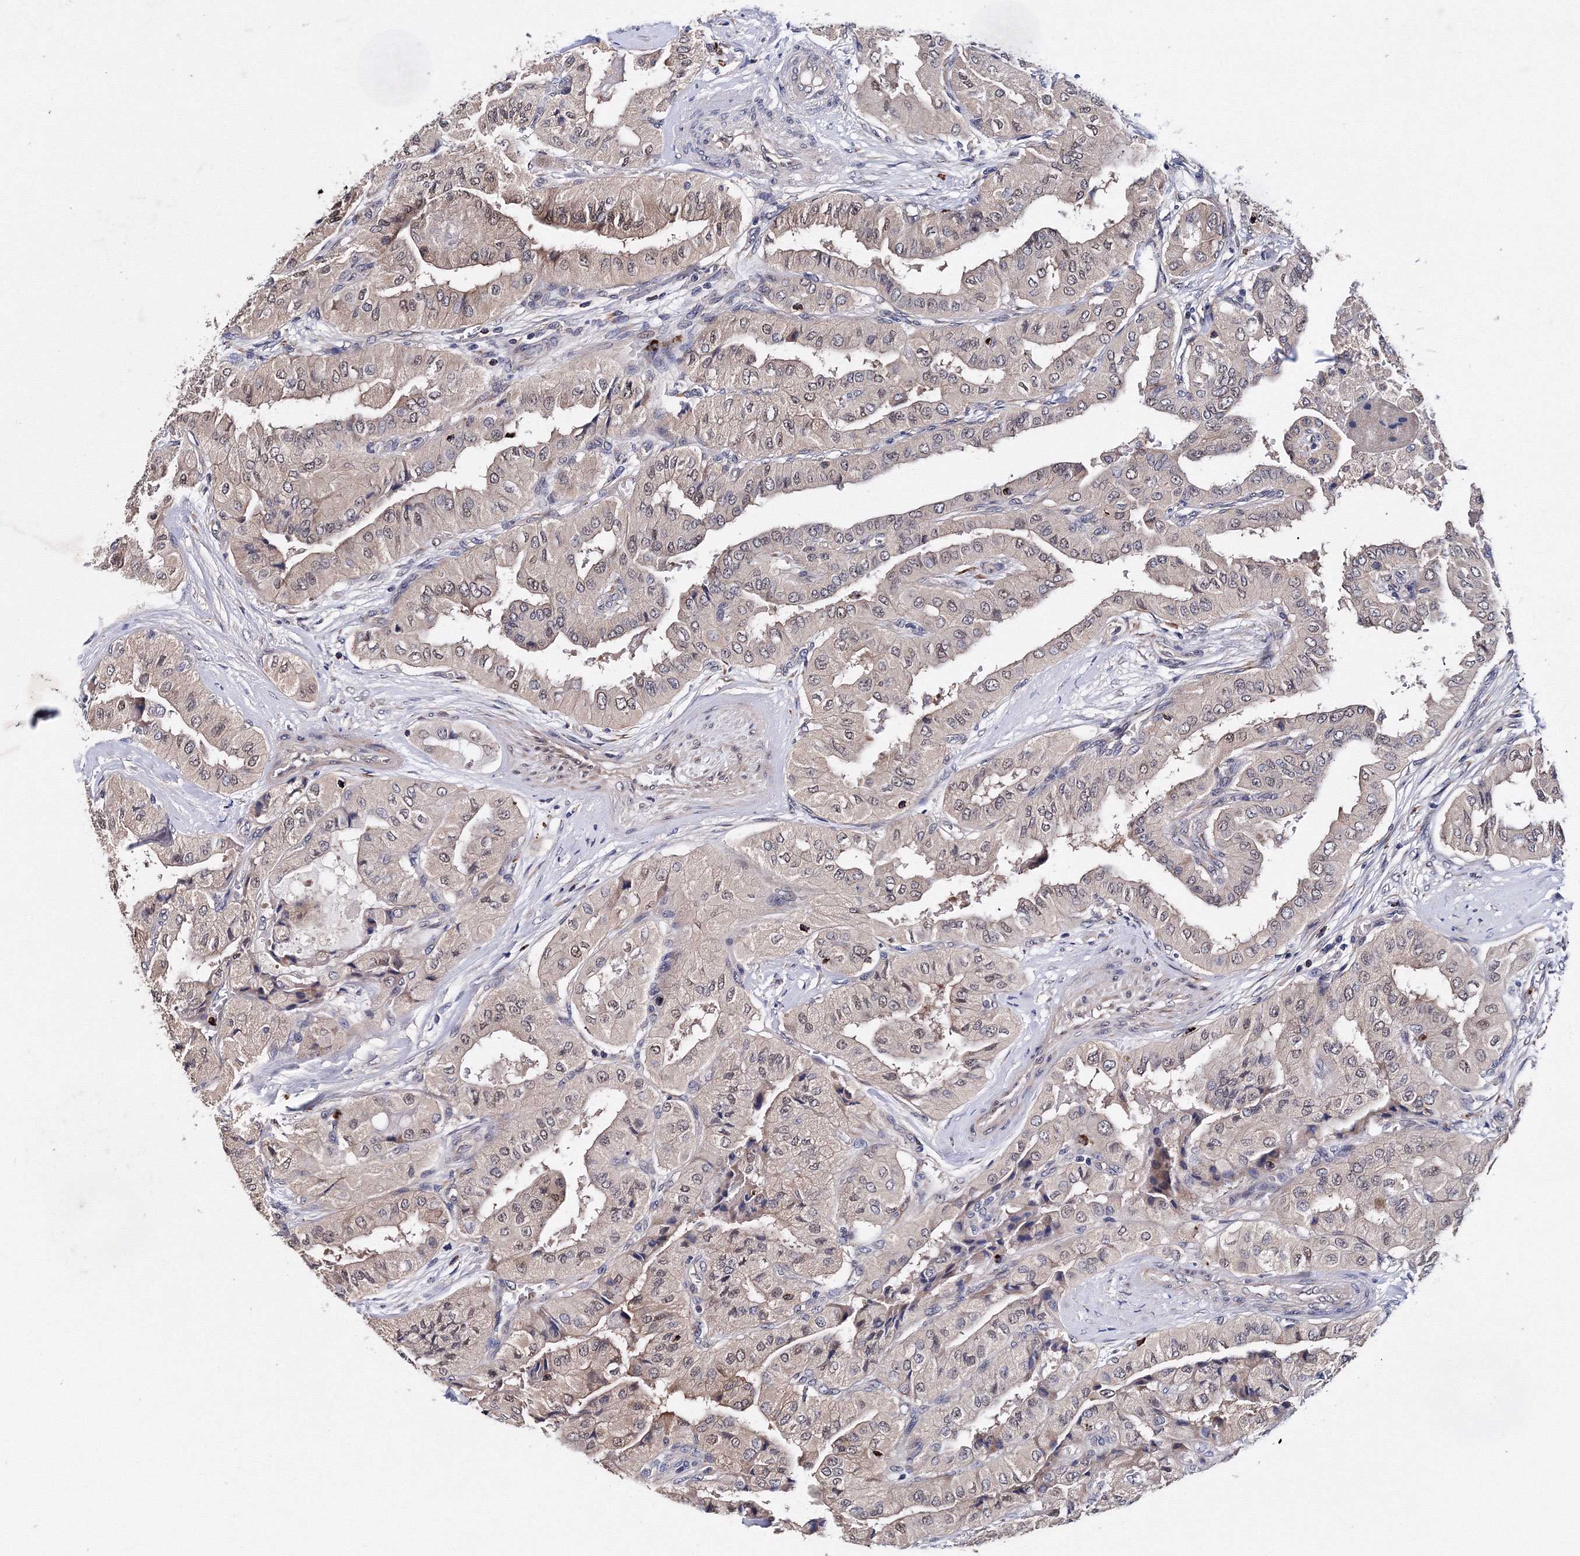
{"staining": {"intensity": "negative", "quantity": "none", "location": "none"}, "tissue": "thyroid cancer", "cell_type": "Tumor cells", "image_type": "cancer", "snomed": [{"axis": "morphology", "description": "Papillary adenocarcinoma, NOS"}, {"axis": "topography", "description": "Thyroid gland"}], "caption": "A high-resolution micrograph shows immunohistochemistry staining of papillary adenocarcinoma (thyroid), which shows no significant staining in tumor cells.", "gene": "PHYKPL", "patient": {"sex": "female", "age": 59}}